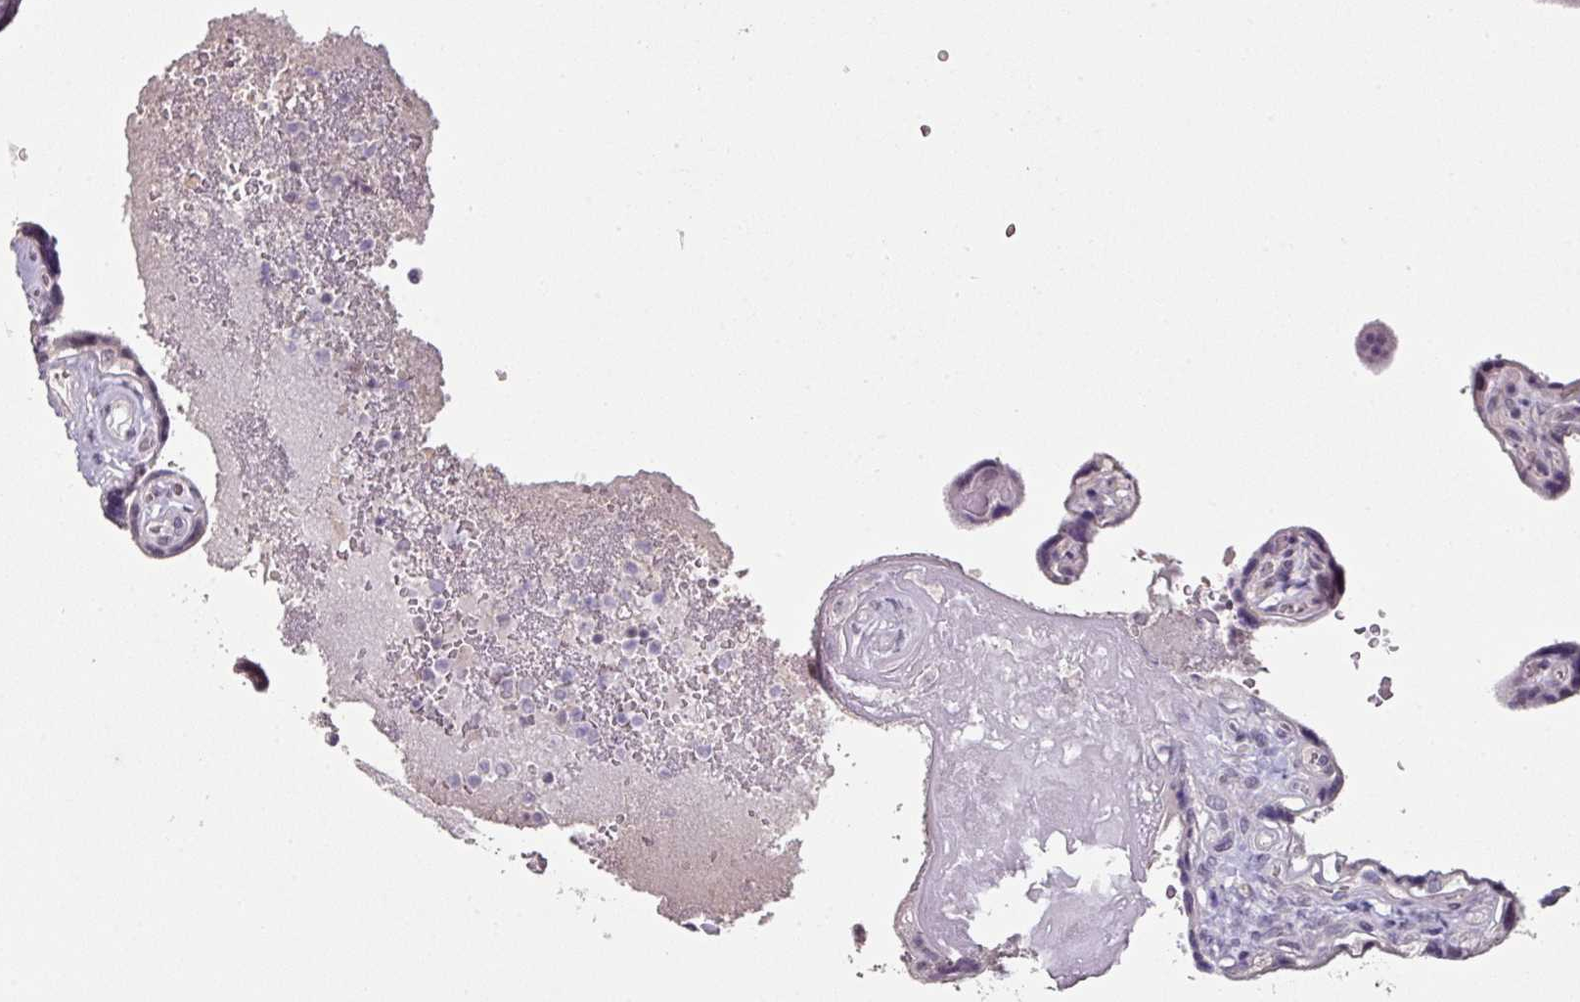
{"staining": {"intensity": "weak", "quantity": ">75%", "location": "nuclear"}, "tissue": "placenta", "cell_type": "Decidual cells", "image_type": "normal", "snomed": [{"axis": "morphology", "description": "Normal tissue, NOS"}, {"axis": "topography", "description": "Placenta"}], "caption": "Protein expression analysis of benign placenta shows weak nuclear positivity in approximately >75% of decidual cells. (Stains: DAB in brown, nuclei in blue, Microscopy: brightfield microscopy at high magnification).", "gene": "ELK1", "patient": {"sex": "female", "age": 32}}